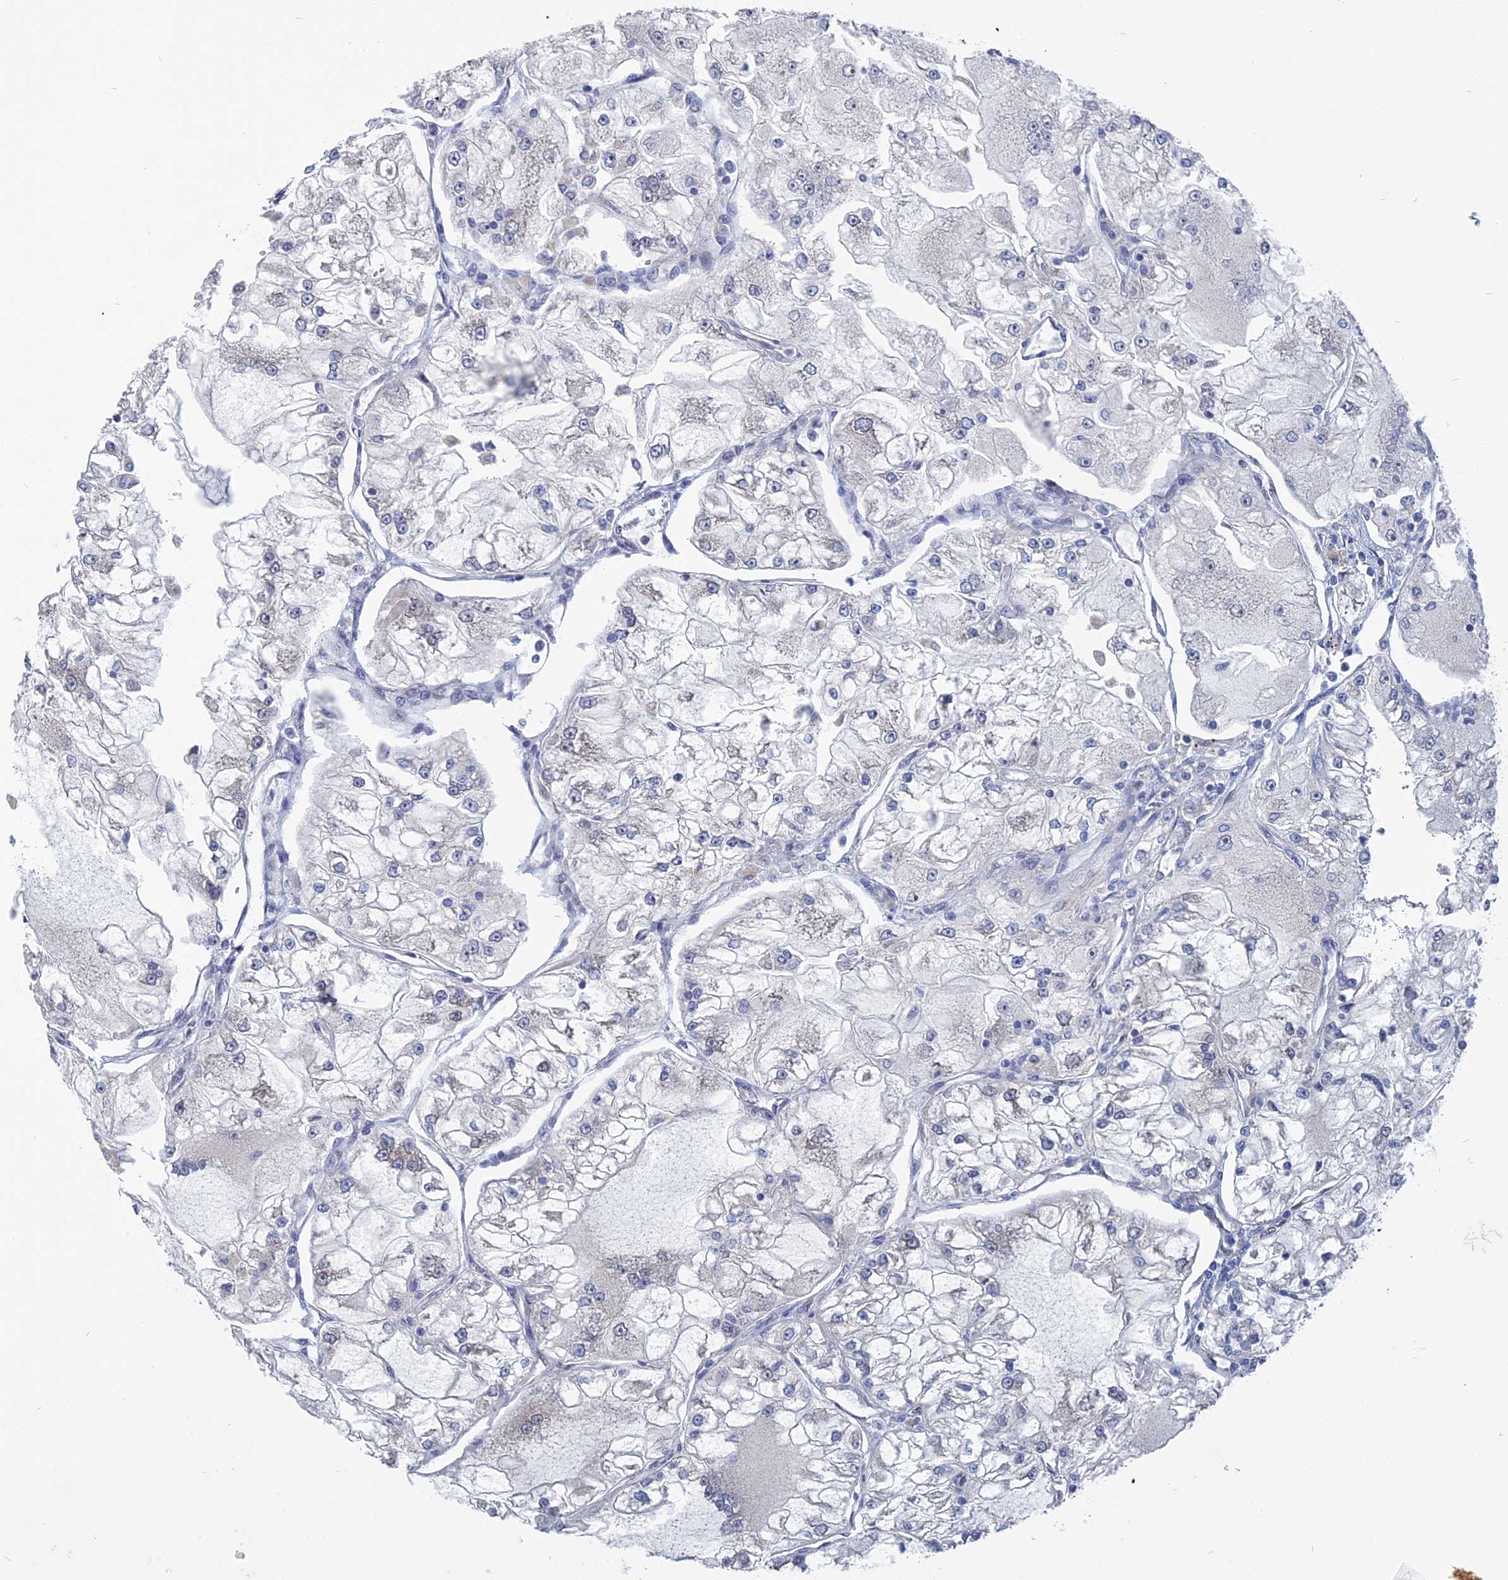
{"staining": {"intensity": "negative", "quantity": "none", "location": "none"}, "tissue": "renal cancer", "cell_type": "Tumor cells", "image_type": "cancer", "snomed": [{"axis": "morphology", "description": "Adenocarcinoma, NOS"}, {"axis": "topography", "description": "Kidney"}], "caption": "IHC histopathology image of neoplastic tissue: renal adenocarcinoma stained with DAB (3,3'-diaminobenzidine) displays no significant protein expression in tumor cells.", "gene": "MTRF1", "patient": {"sex": "female", "age": 72}}